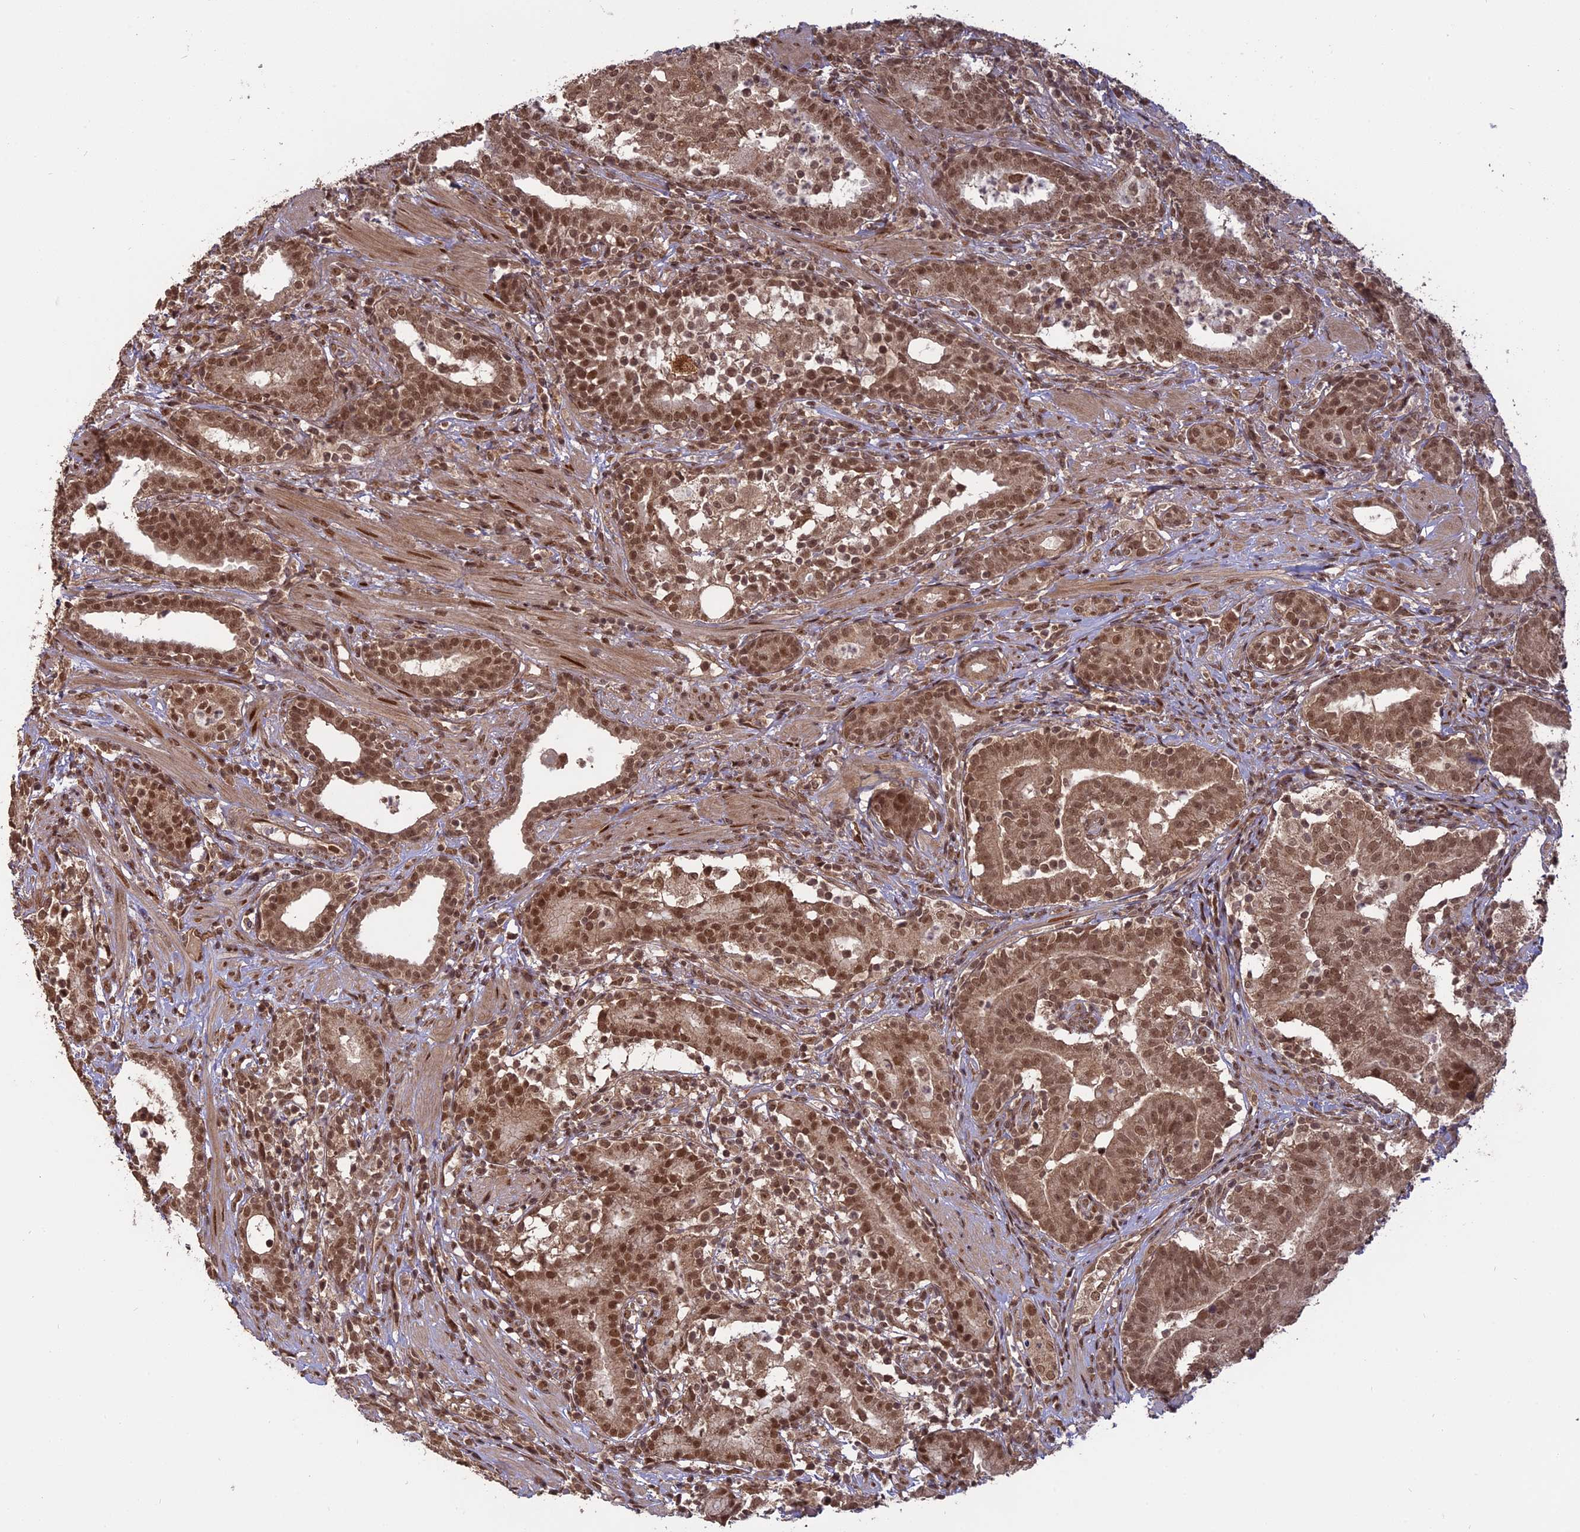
{"staining": {"intensity": "moderate", "quantity": ">75%", "location": "cytoplasmic/membranous,nuclear"}, "tissue": "prostate cancer", "cell_type": "Tumor cells", "image_type": "cancer", "snomed": [{"axis": "morphology", "description": "Adenocarcinoma, High grade"}, {"axis": "topography", "description": "Prostate"}], "caption": "Protein expression analysis of prostate adenocarcinoma (high-grade) reveals moderate cytoplasmic/membranous and nuclear expression in approximately >75% of tumor cells.", "gene": "PKIG", "patient": {"sex": "male", "age": 67}}